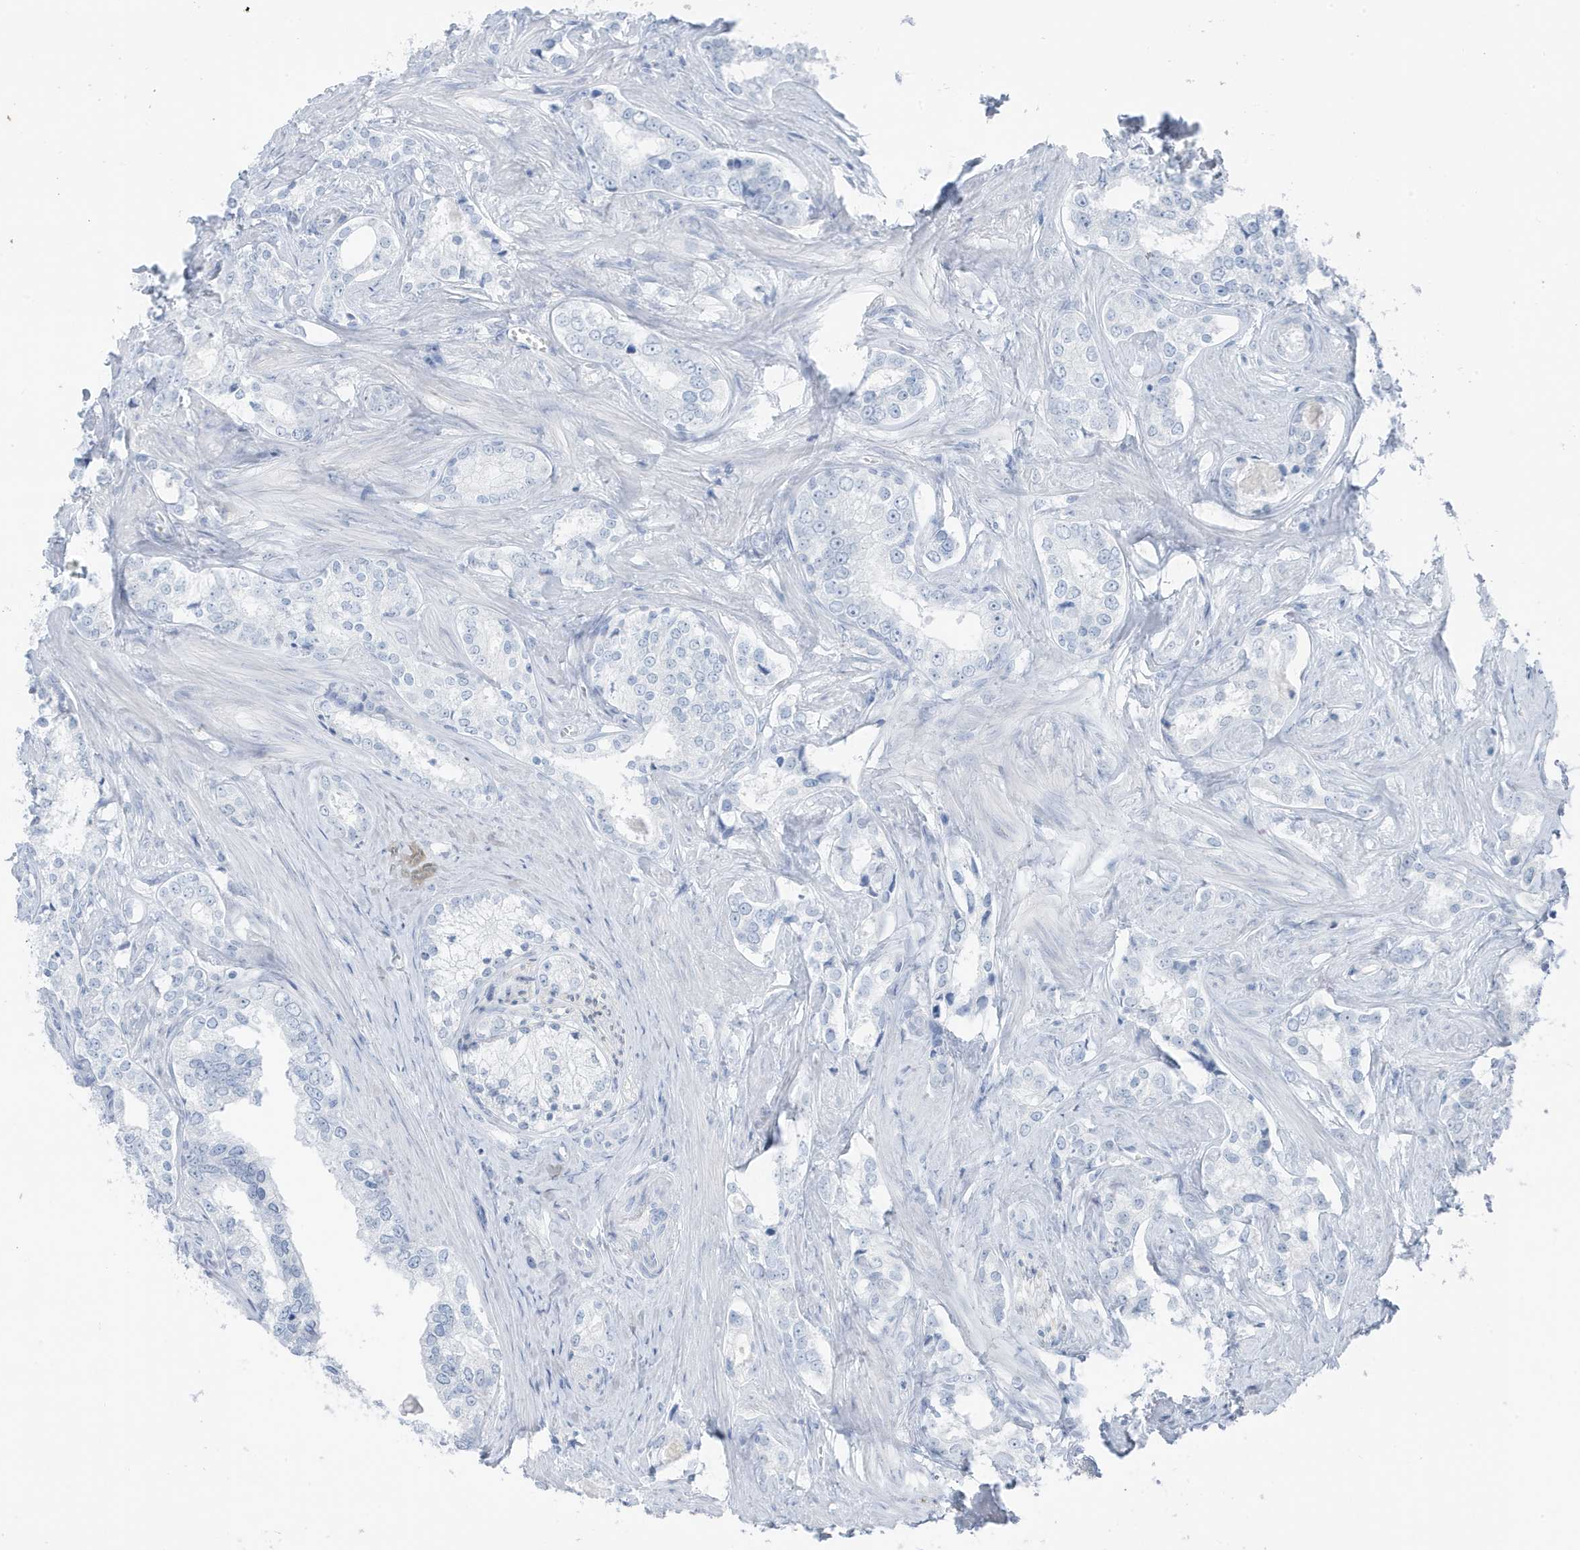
{"staining": {"intensity": "negative", "quantity": "none", "location": "none"}, "tissue": "prostate cancer", "cell_type": "Tumor cells", "image_type": "cancer", "snomed": [{"axis": "morphology", "description": "Adenocarcinoma, High grade"}, {"axis": "topography", "description": "Prostate"}], "caption": "Immunohistochemical staining of prostate cancer exhibits no significant positivity in tumor cells.", "gene": "ZFP64", "patient": {"sex": "male", "age": 66}}